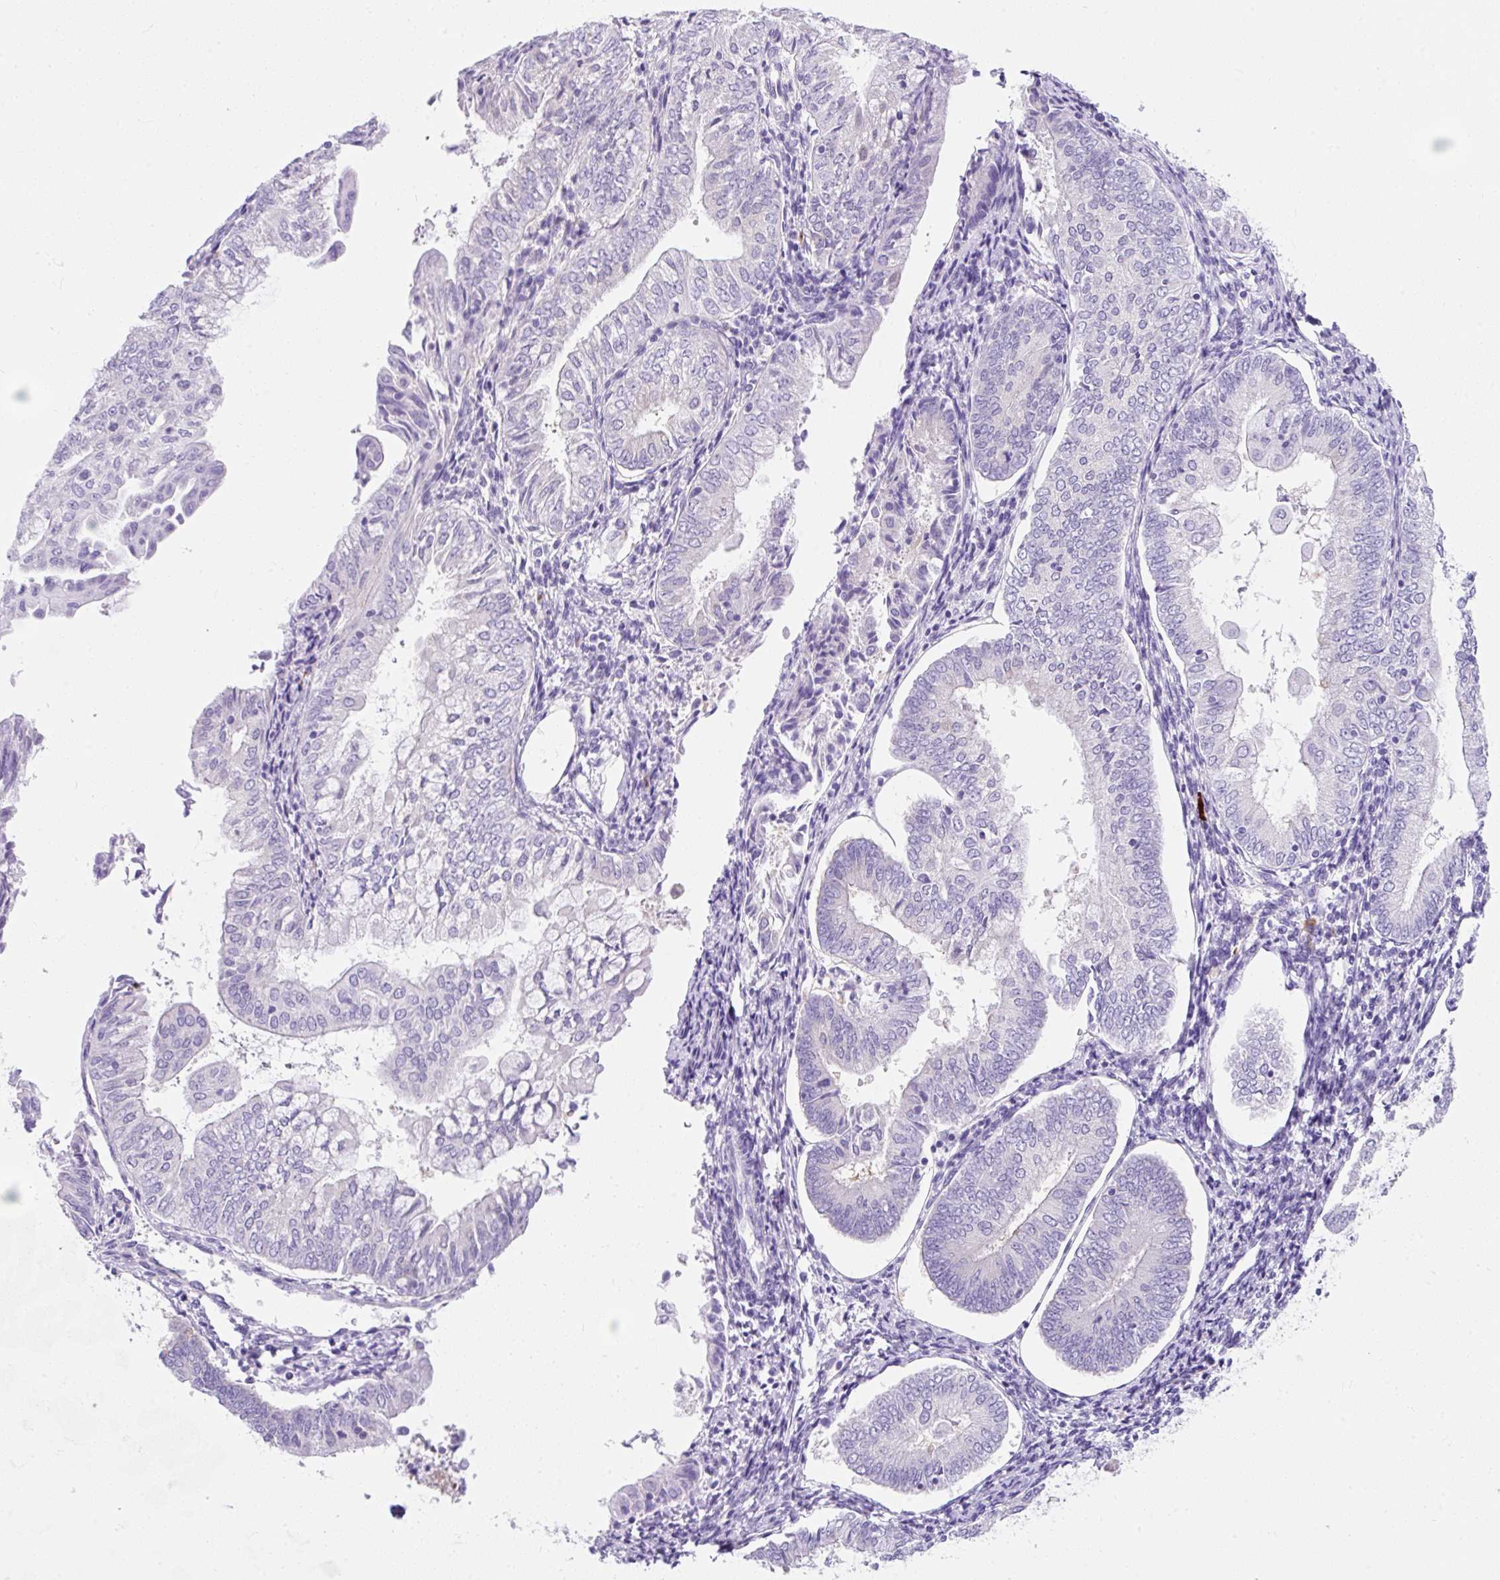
{"staining": {"intensity": "moderate", "quantity": "<25%", "location": "cytoplasmic/membranous"}, "tissue": "endometrial cancer", "cell_type": "Tumor cells", "image_type": "cancer", "snomed": [{"axis": "morphology", "description": "Adenocarcinoma, NOS"}, {"axis": "topography", "description": "Endometrium"}], "caption": "A micrograph of endometrial cancer (adenocarcinoma) stained for a protein exhibits moderate cytoplasmic/membranous brown staining in tumor cells.", "gene": "GOLGA8A", "patient": {"sex": "female", "age": 55}}